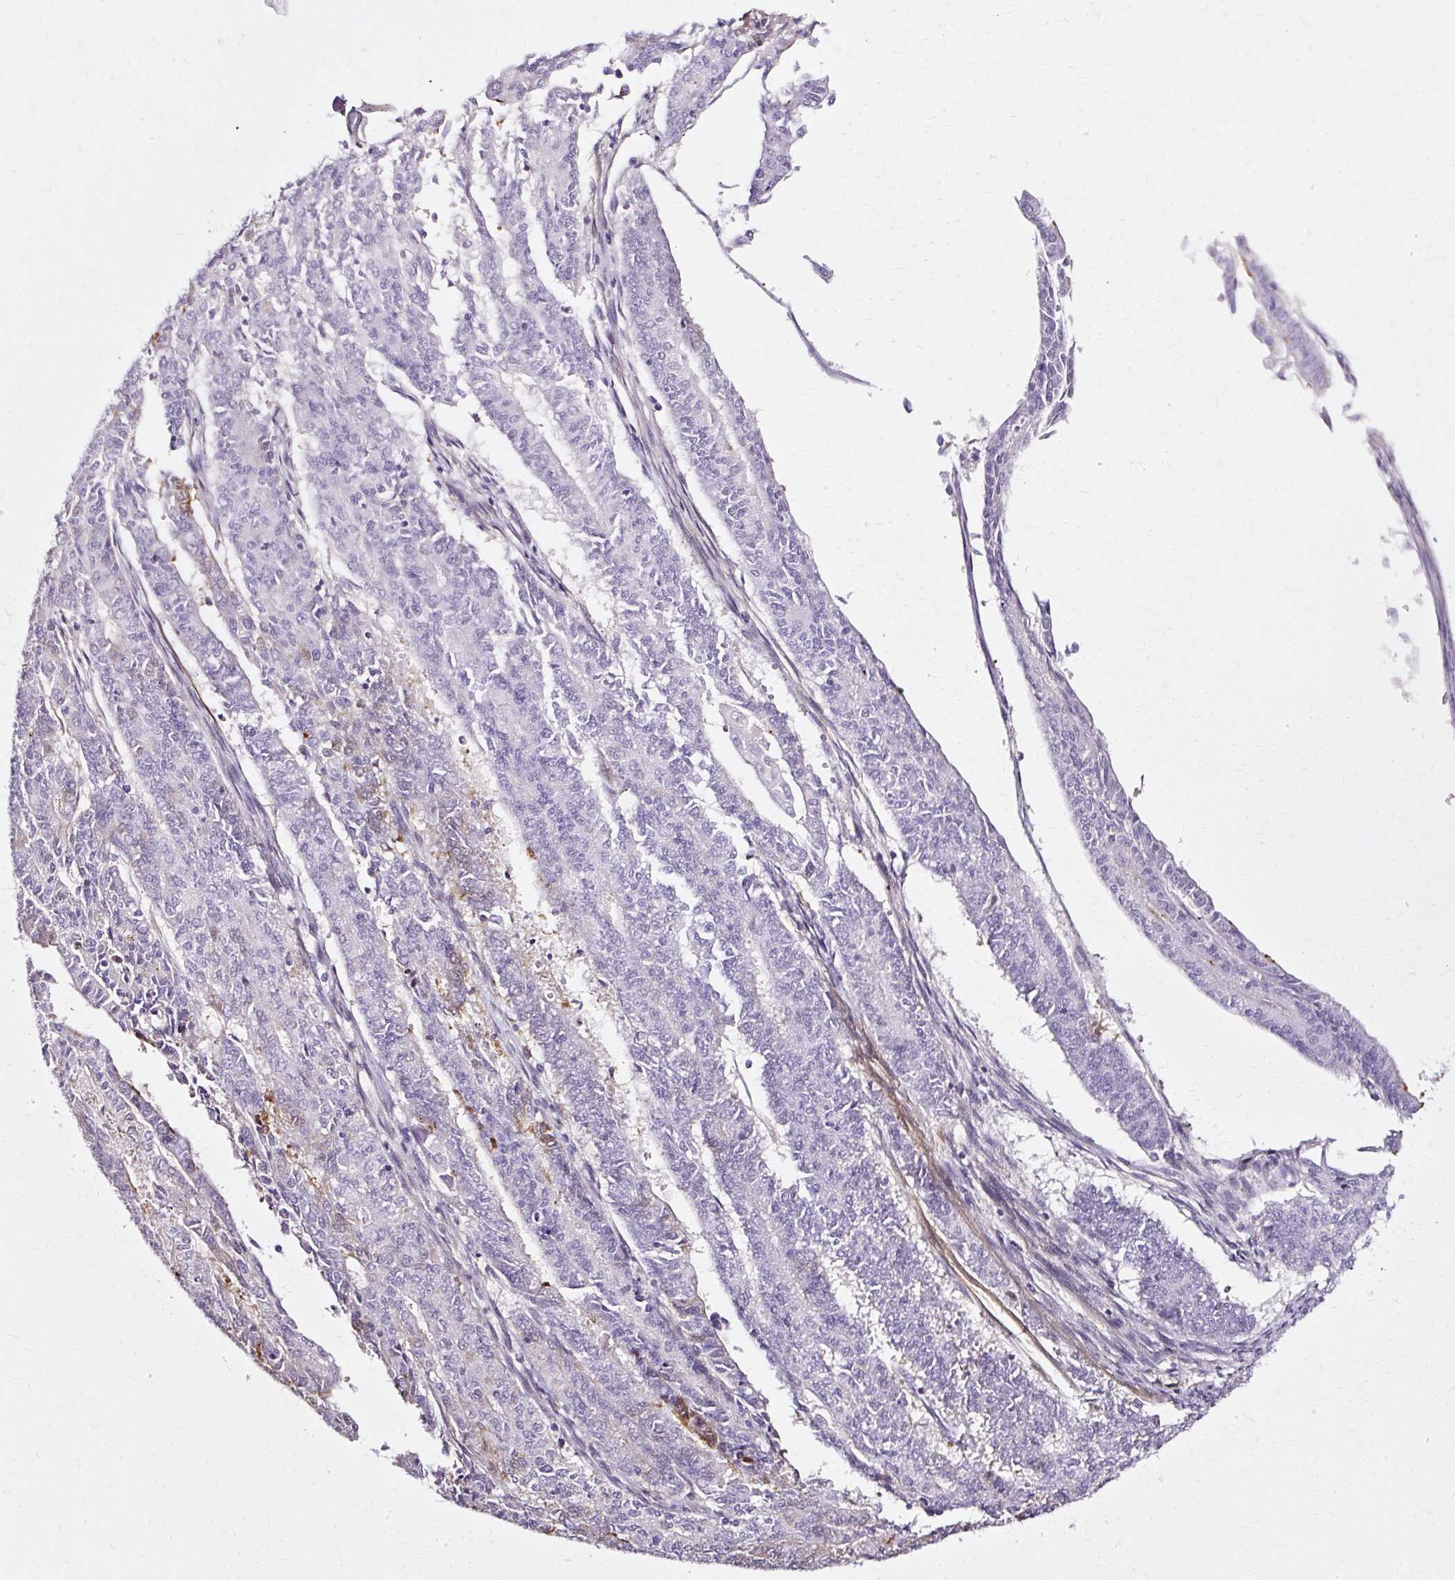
{"staining": {"intensity": "weak", "quantity": "25%-75%", "location": "cytoplasmic/membranous,nuclear"}, "tissue": "endometrial cancer", "cell_type": "Tumor cells", "image_type": "cancer", "snomed": [{"axis": "morphology", "description": "Adenocarcinoma, NOS"}, {"axis": "topography", "description": "Endometrium"}], "caption": "Protein staining of endometrial adenocarcinoma tissue reveals weak cytoplasmic/membranous and nuclear positivity in approximately 25%-75% of tumor cells.", "gene": "CNN3", "patient": {"sex": "female", "age": 59}}